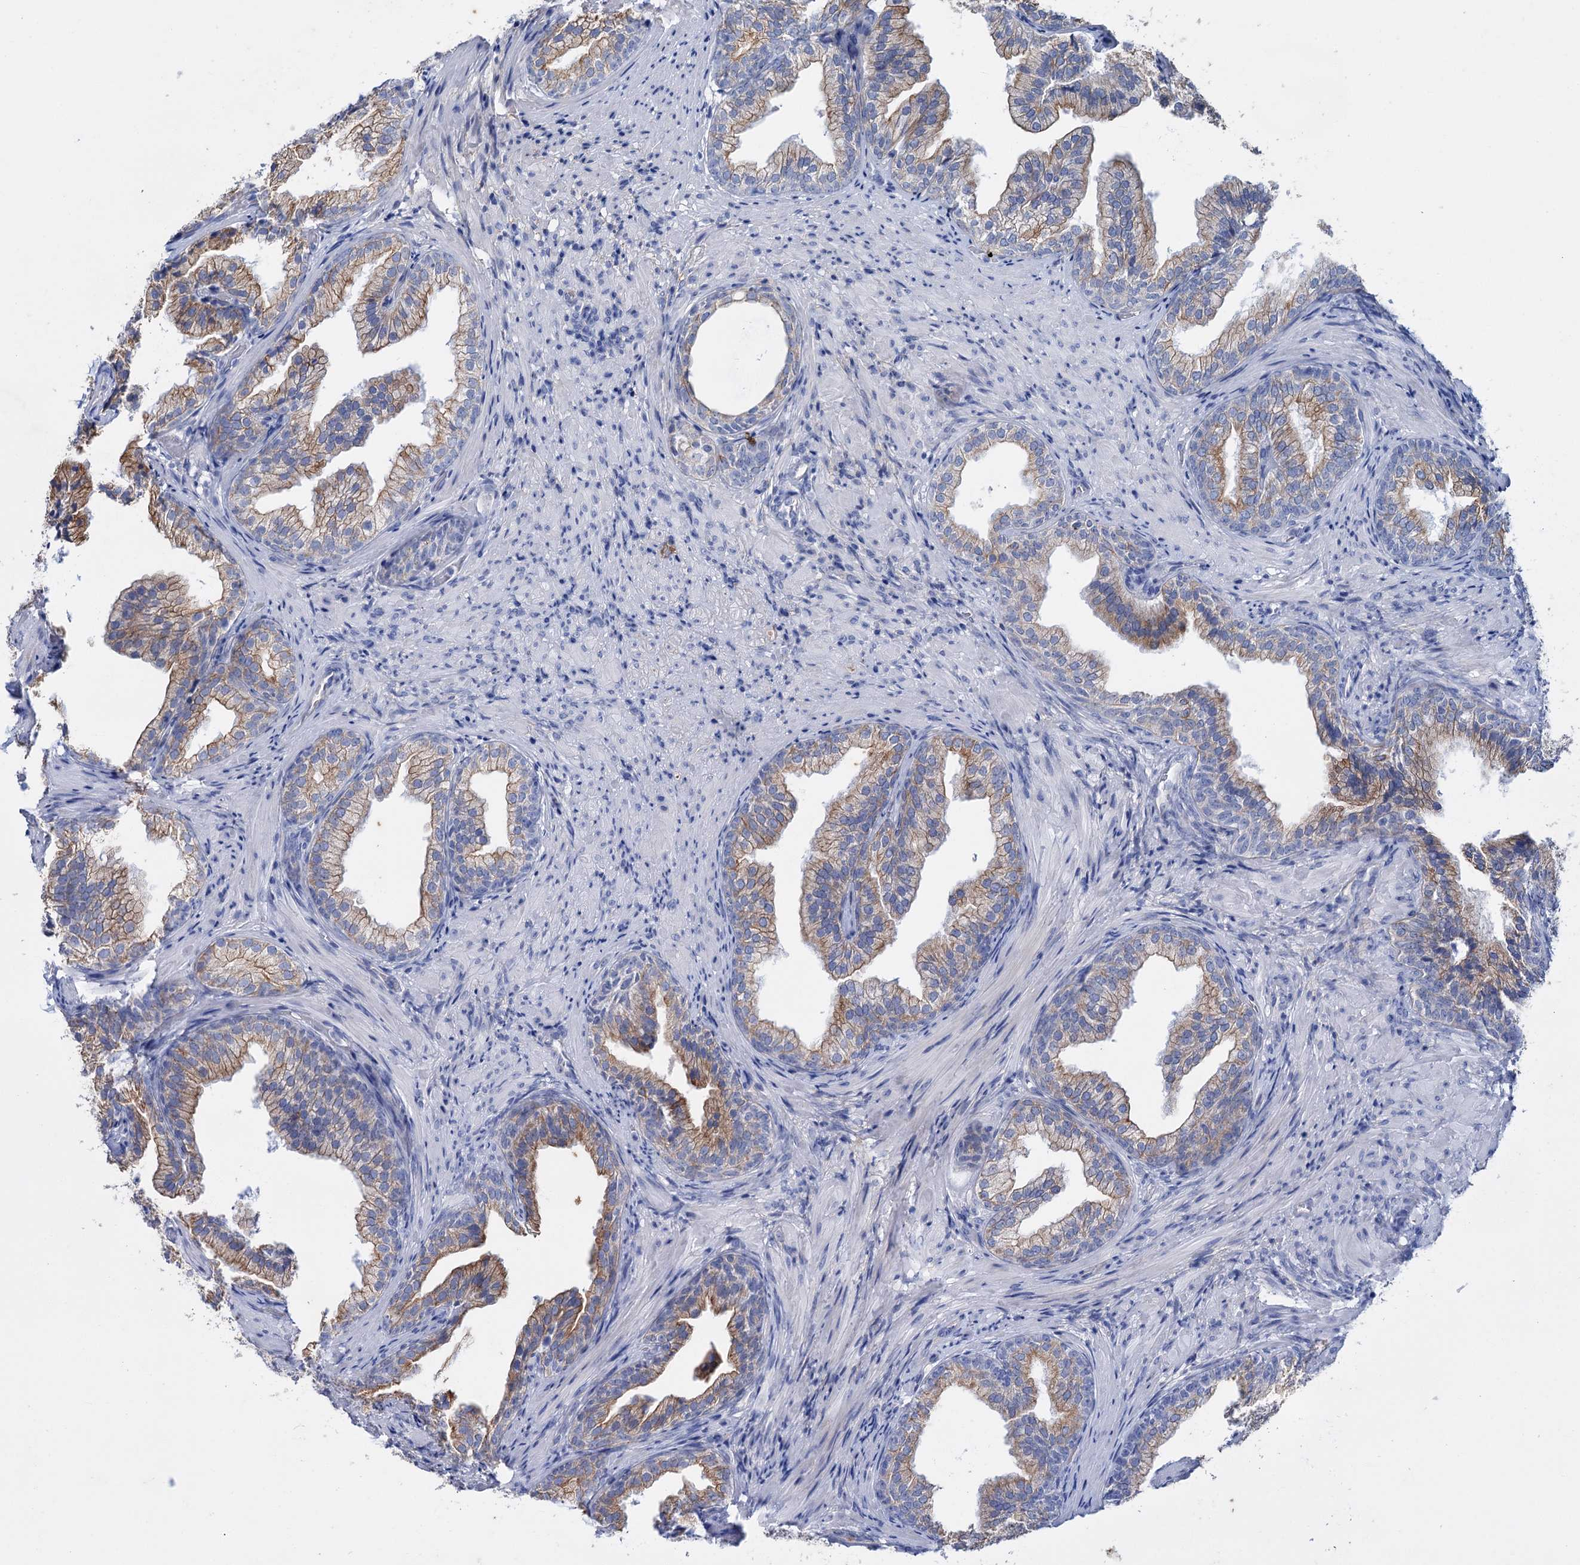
{"staining": {"intensity": "moderate", "quantity": ">75%", "location": "cytoplasmic/membranous"}, "tissue": "prostate", "cell_type": "Glandular cells", "image_type": "normal", "snomed": [{"axis": "morphology", "description": "Normal tissue, NOS"}, {"axis": "topography", "description": "Prostate"}], "caption": "Immunohistochemistry (IHC) of normal human prostate shows medium levels of moderate cytoplasmic/membranous expression in approximately >75% of glandular cells.", "gene": "FAAP20", "patient": {"sex": "male", "age": 76}}